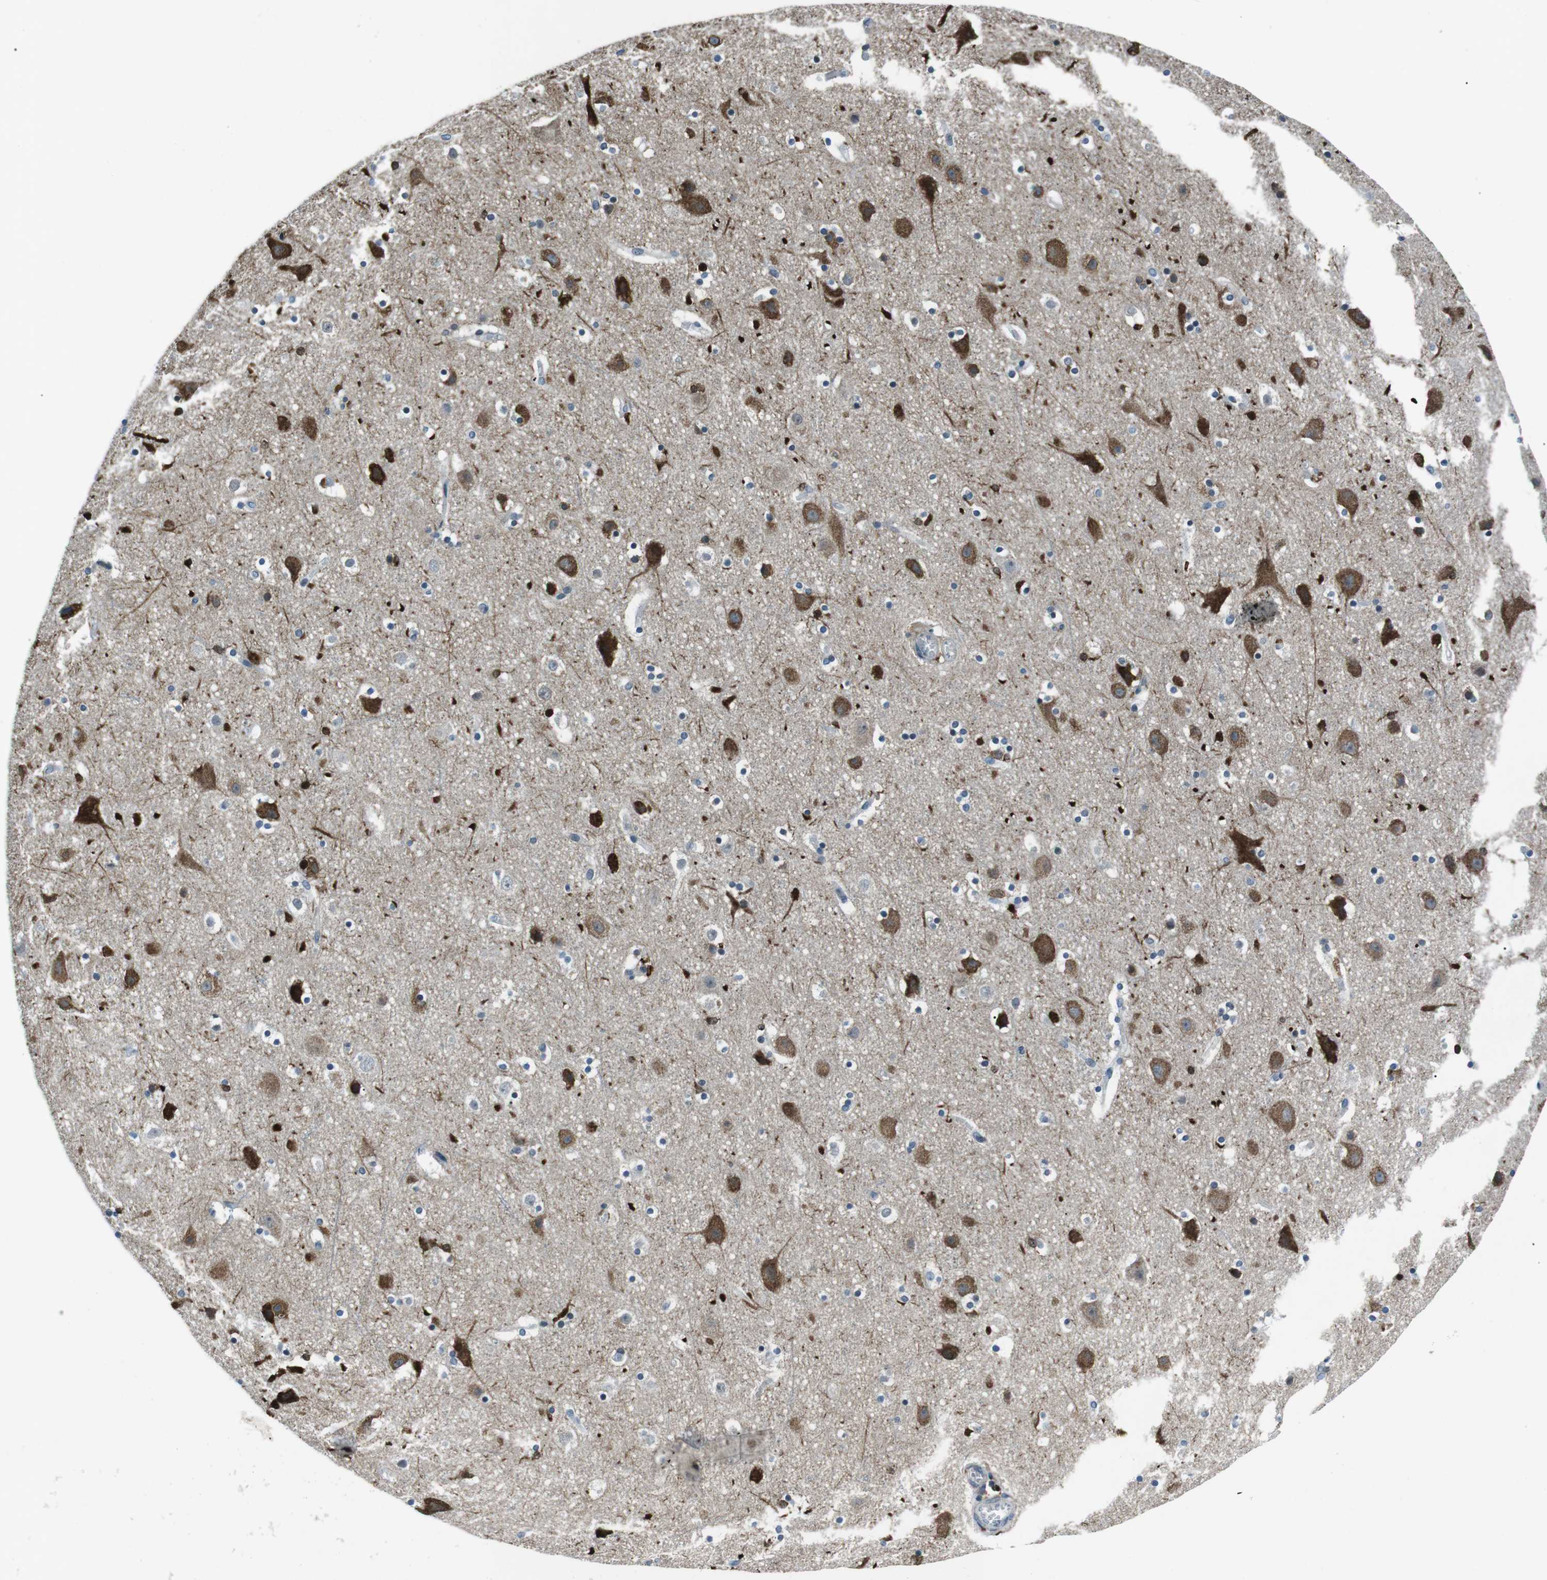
{"staining": {"intensity": "negative", "quantity": "none", "location": "none"}, "tissue": "cerebral cortex", "cell_type": "Endothelial cells", "image_type": "normal", "snomed": [{"axis": "morphology", "description": "Normal tissue, NOS"}, {"axis": "topography", "description": "Cerebral cortex"}], "caption": "DAB immunohistochemical staining of benign cerebral cortex demonstrates no significant expression in endothelial cells.", "gene": "BLNK", "patient": {"sex": "male", "age": 45}}